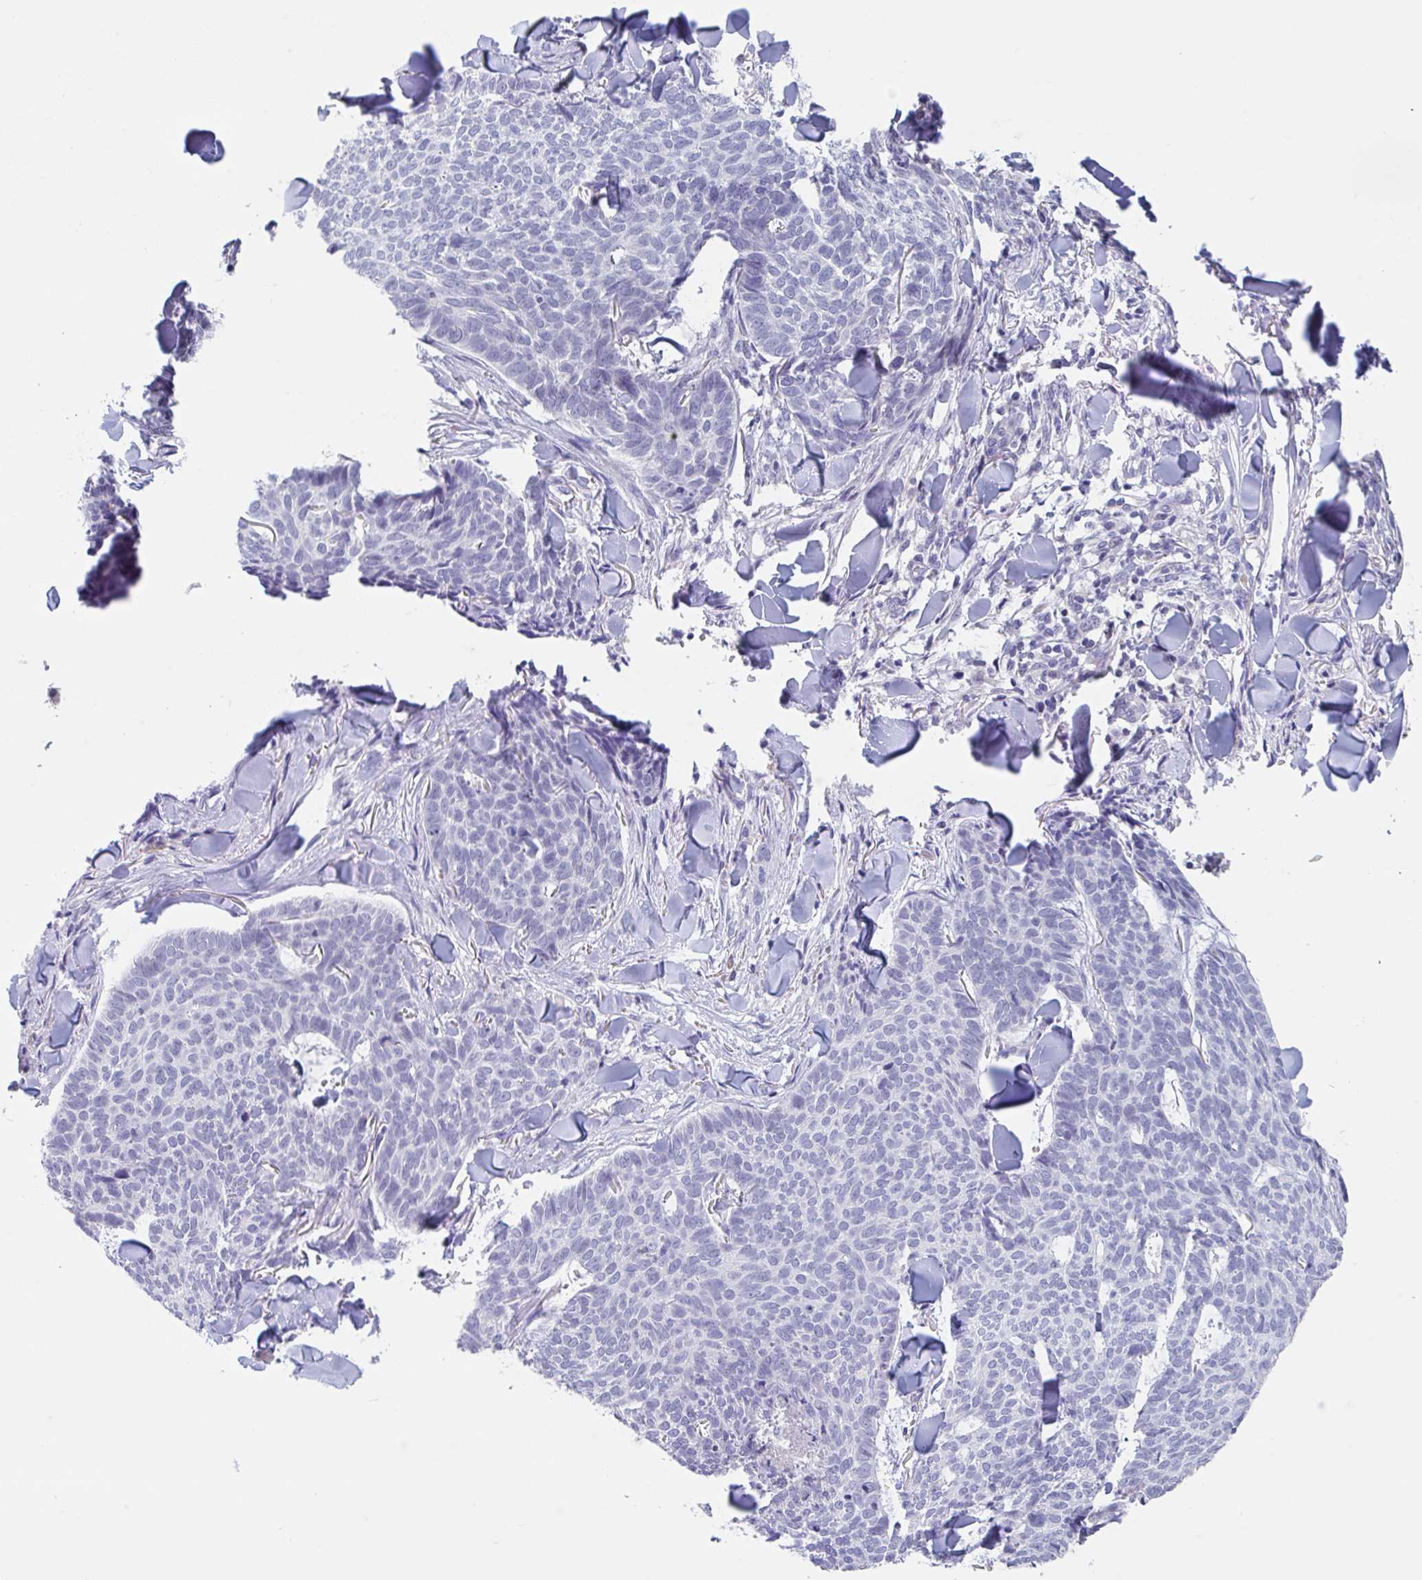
{"staining": {"intensity": "negative", "quantity": "none", "location": "none"}, "tissue": "skin cancer", "cell_type": "Tumor cells", "image_type": "cancer", "snomed": [{"axis": "morphology", "description": "Normal tissue, NOS"}, {"axis": "morphology", "description": "Basal cell carcinoma"}, {"axis": "topography", "description": "Skin"}], "caption": "Micrograph shows no protein expression in tumor cells of skin basal cell carcinoma tissue. (Stains: DAB immunohistochemistry (IHC) with hematoxylin counter stain, Microscopy: brightfield microscopy at high magnification).", "gene": "NOXRED1", "patient": {"sex": "male", "age": 50}}